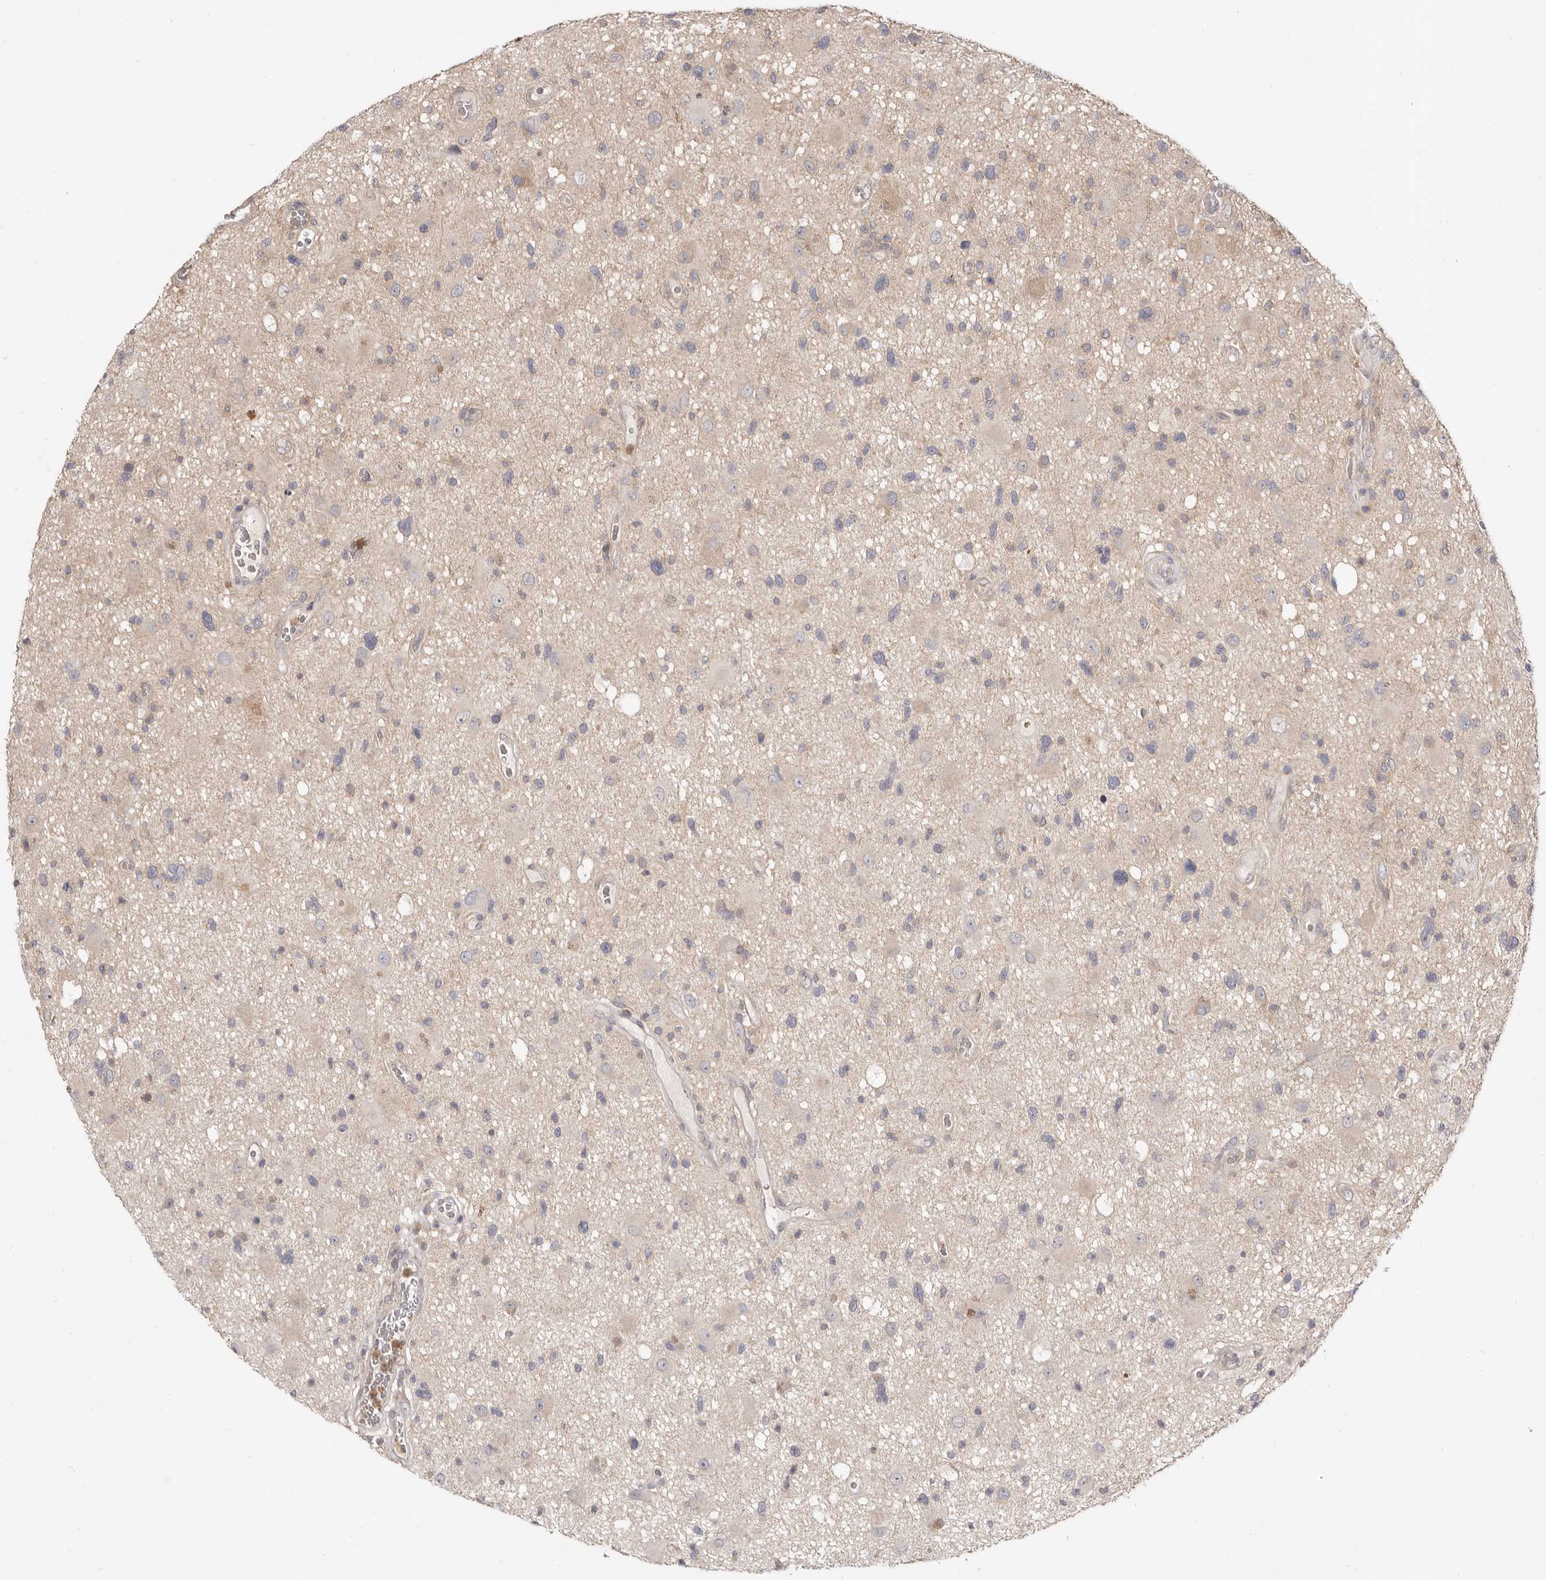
{"staining": {"intensity": "weak", "quantity": "<25%", "location": "cytoplasmic/membranous"}, "tissue": "glioma", "cell_type": "Tumor cells", "image_type": "cancer", "snomed": [{"axis": "morphology", "description": "Glioma, malignant, High grade"}, {"axis": "topography", "description": "Brain"}], "caption": "This histopathology image is of malignant glioma (high-grade) stained with immunohistochemistry to label a protein in brown with the nuclei are counter-stained blue. There is no positivity in tumor cells.", "gene": "TC2N", "patient": {"sex": "male", "age": 33}}